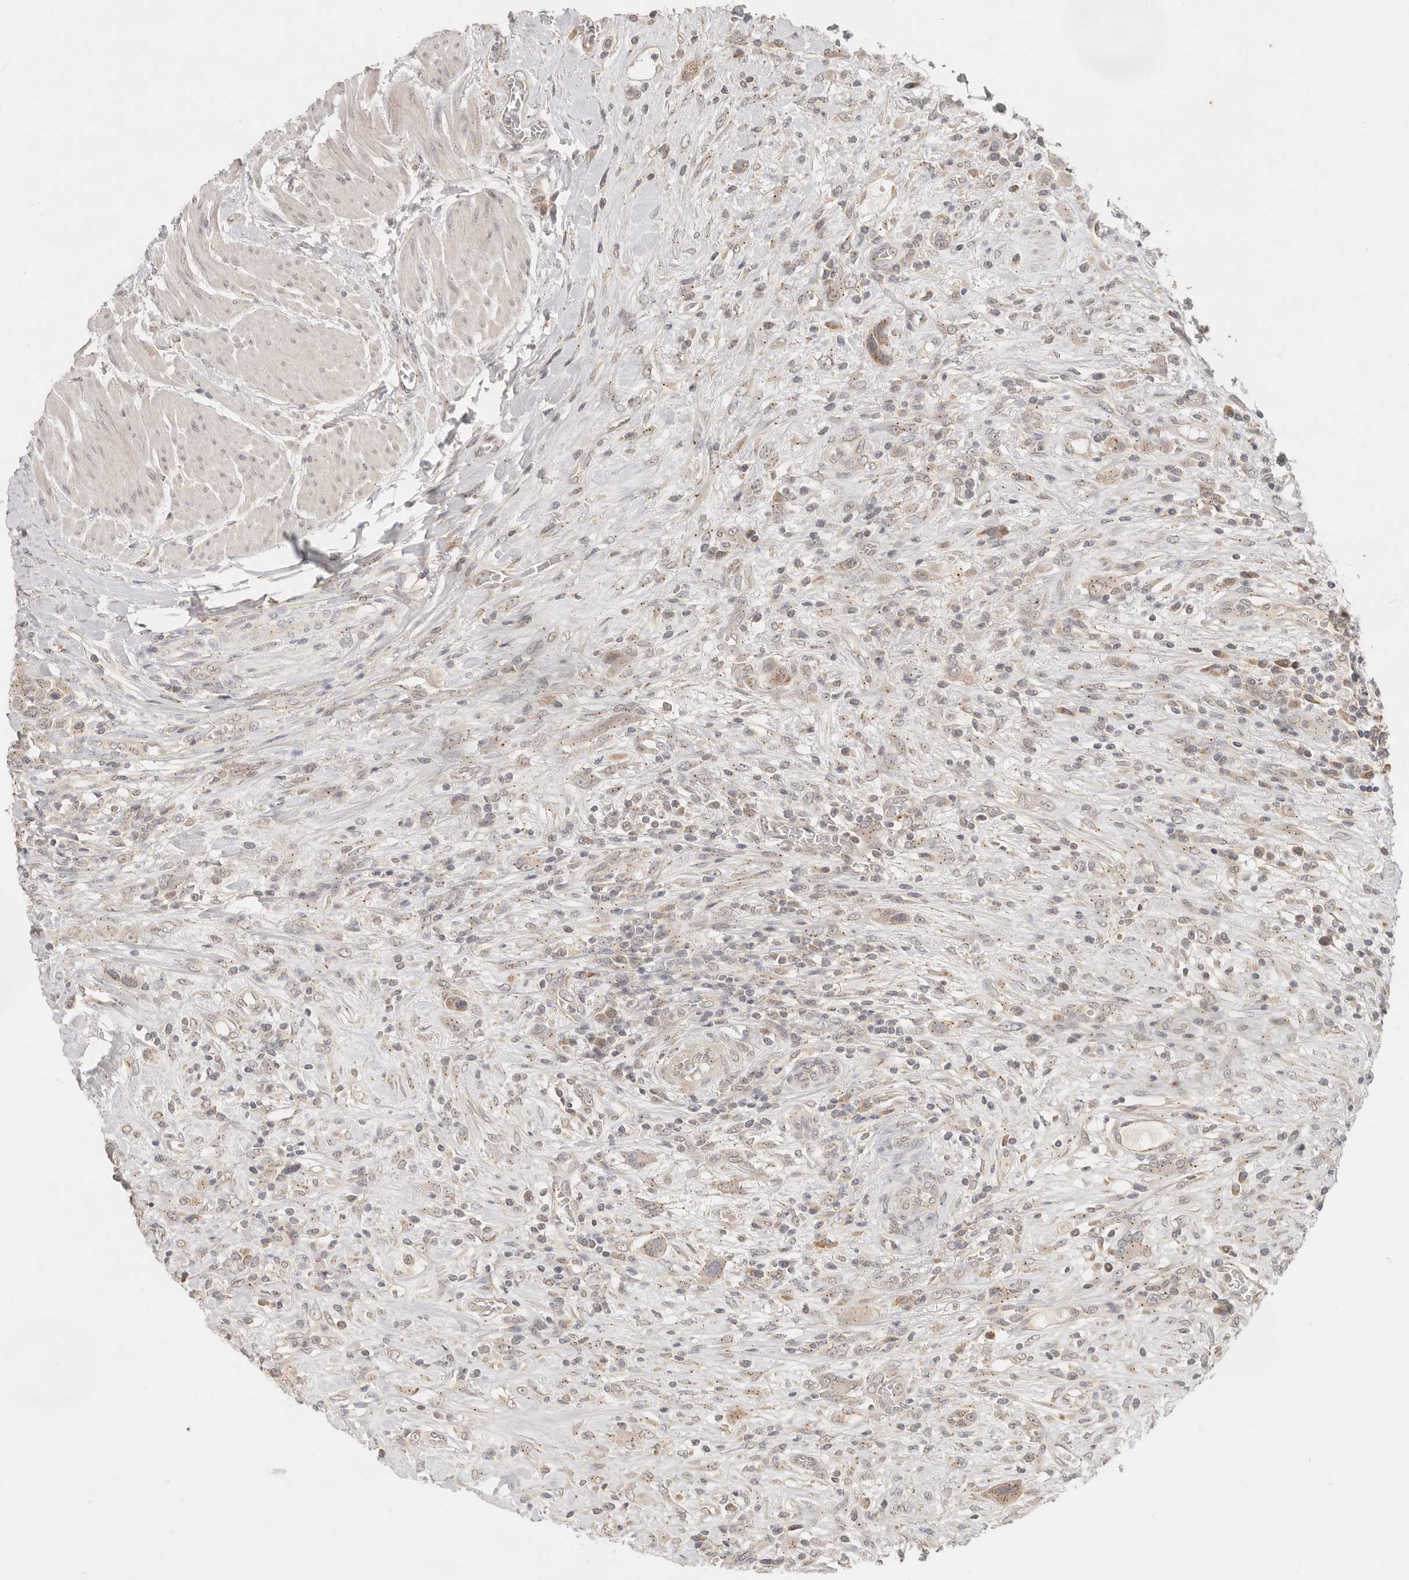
{"staining": {"intensity": "weak", "quantity": "25%-75%", "location": "cytoplasmic/membranous"}, "tissue": "urothelial cancer", "cell_type": "Tumor cells", "image_type": "cancer", "snomed": [{"axis": "morphology", "description": "Urothelial carcinoma, High grade"}, {"axis": "topography", "description": "Urinary bladder"}], "caption": "Tumor cells reveal low levels of weak cytoplasmic/membranous staining in about 25%-75% of cells in urothelial cancer.", "gene": "LMO4", "patient": {"sex": "male", "age": 50}}